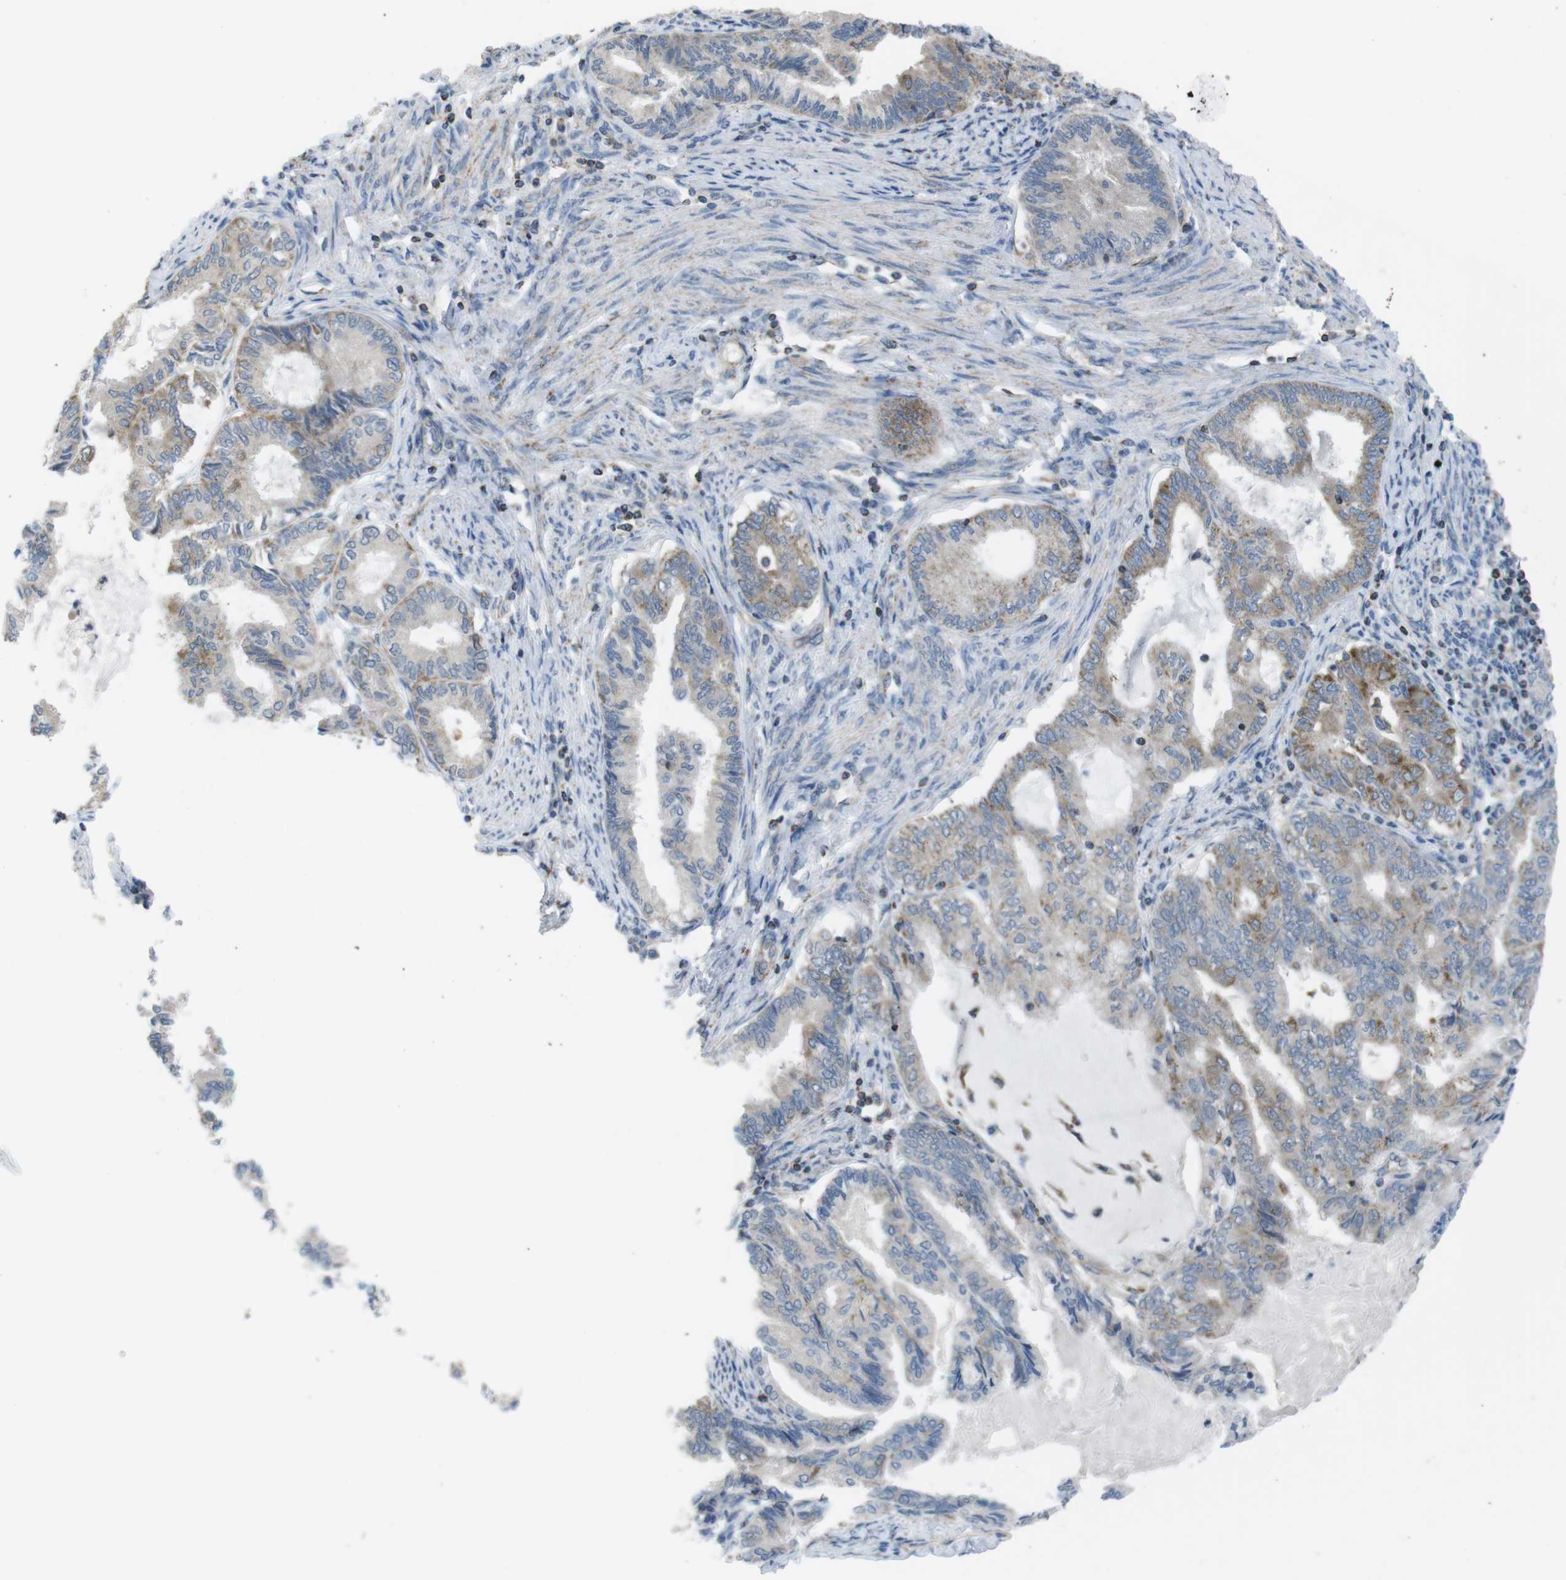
{"staining": {"intensity": "moderate", "quantity": "<25%", "location": "cytoplasmic/membranous"}, "tissue": "endometrial cancer", "cell_type": "Tumor cells", "image_type": "cancer", "snomed": [{"axis": "morphology", "description": "Adenocarcinoma, NOS"}, {"axis": "topography", "description": "Endometrium"}], "caption": "Endometrial adenocarcinoma stained with a protein marker reveals moderate staining in tumor cells.", "gene": "GRIK2", "patient": {"sex": "female", "age": 86}}